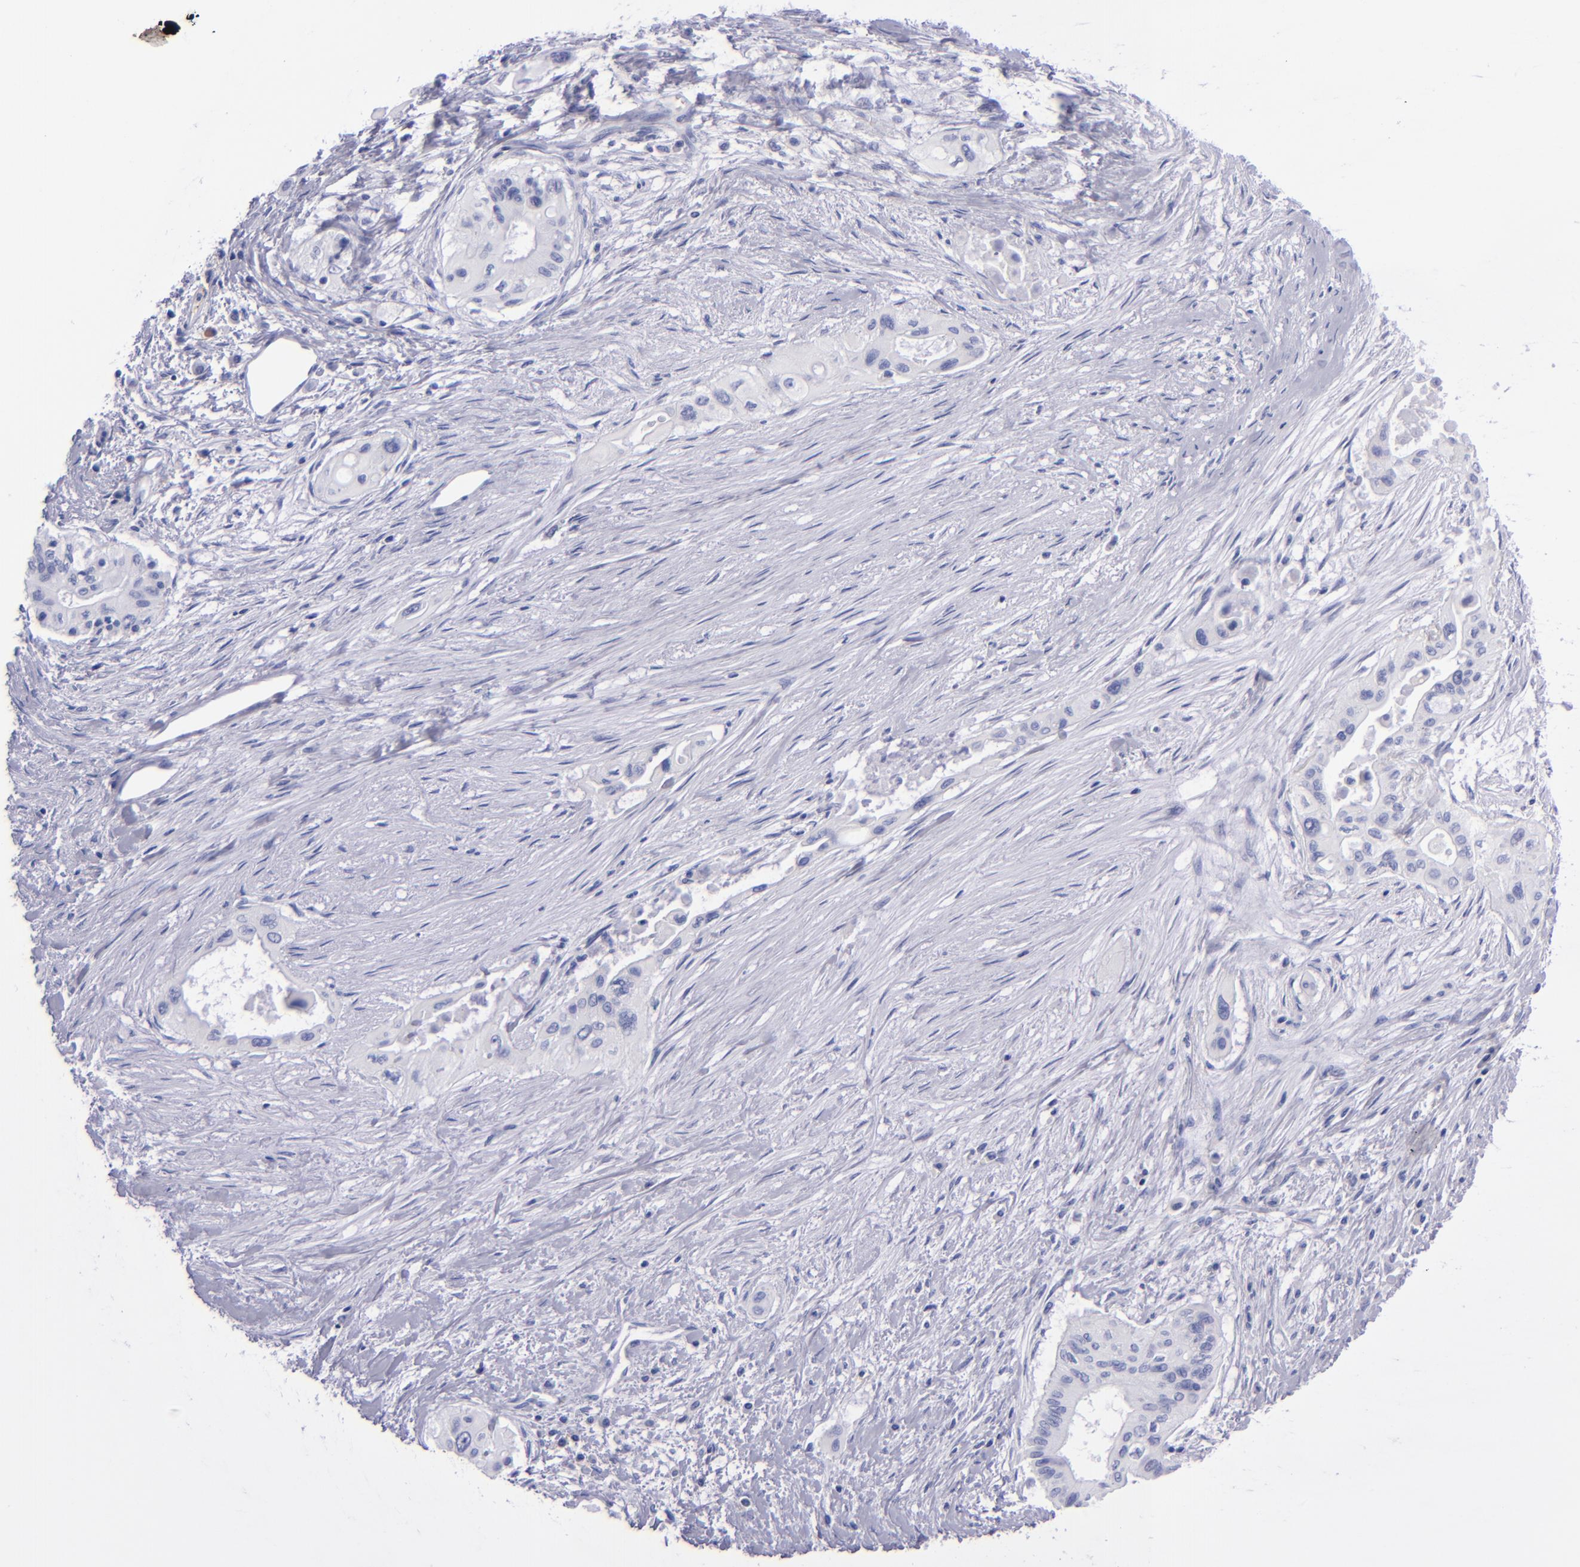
{"staining": {"intensity": "negative", "quantity": "none", "location": "none"}, "tissue": "pancreatic cancer", "cell_type": "Tumor cells", "image_type": "cancer", "snomed": [{"axis": "morphology", "description": "Adenocarcinoma, NOS"}, {"axis": "topography", "description": "Pancreas"}], "caption": "IHC histopathology image of neoplastic tissue: pancreatic adenocarcinoma stained with DAB reveals no significant protein positivity in tumor cells. (DAB (3,3'-diaminobenzidine) IHC, high magnification).", "gene": "CD37", "patient": {"sex": "male", "age": 77}}